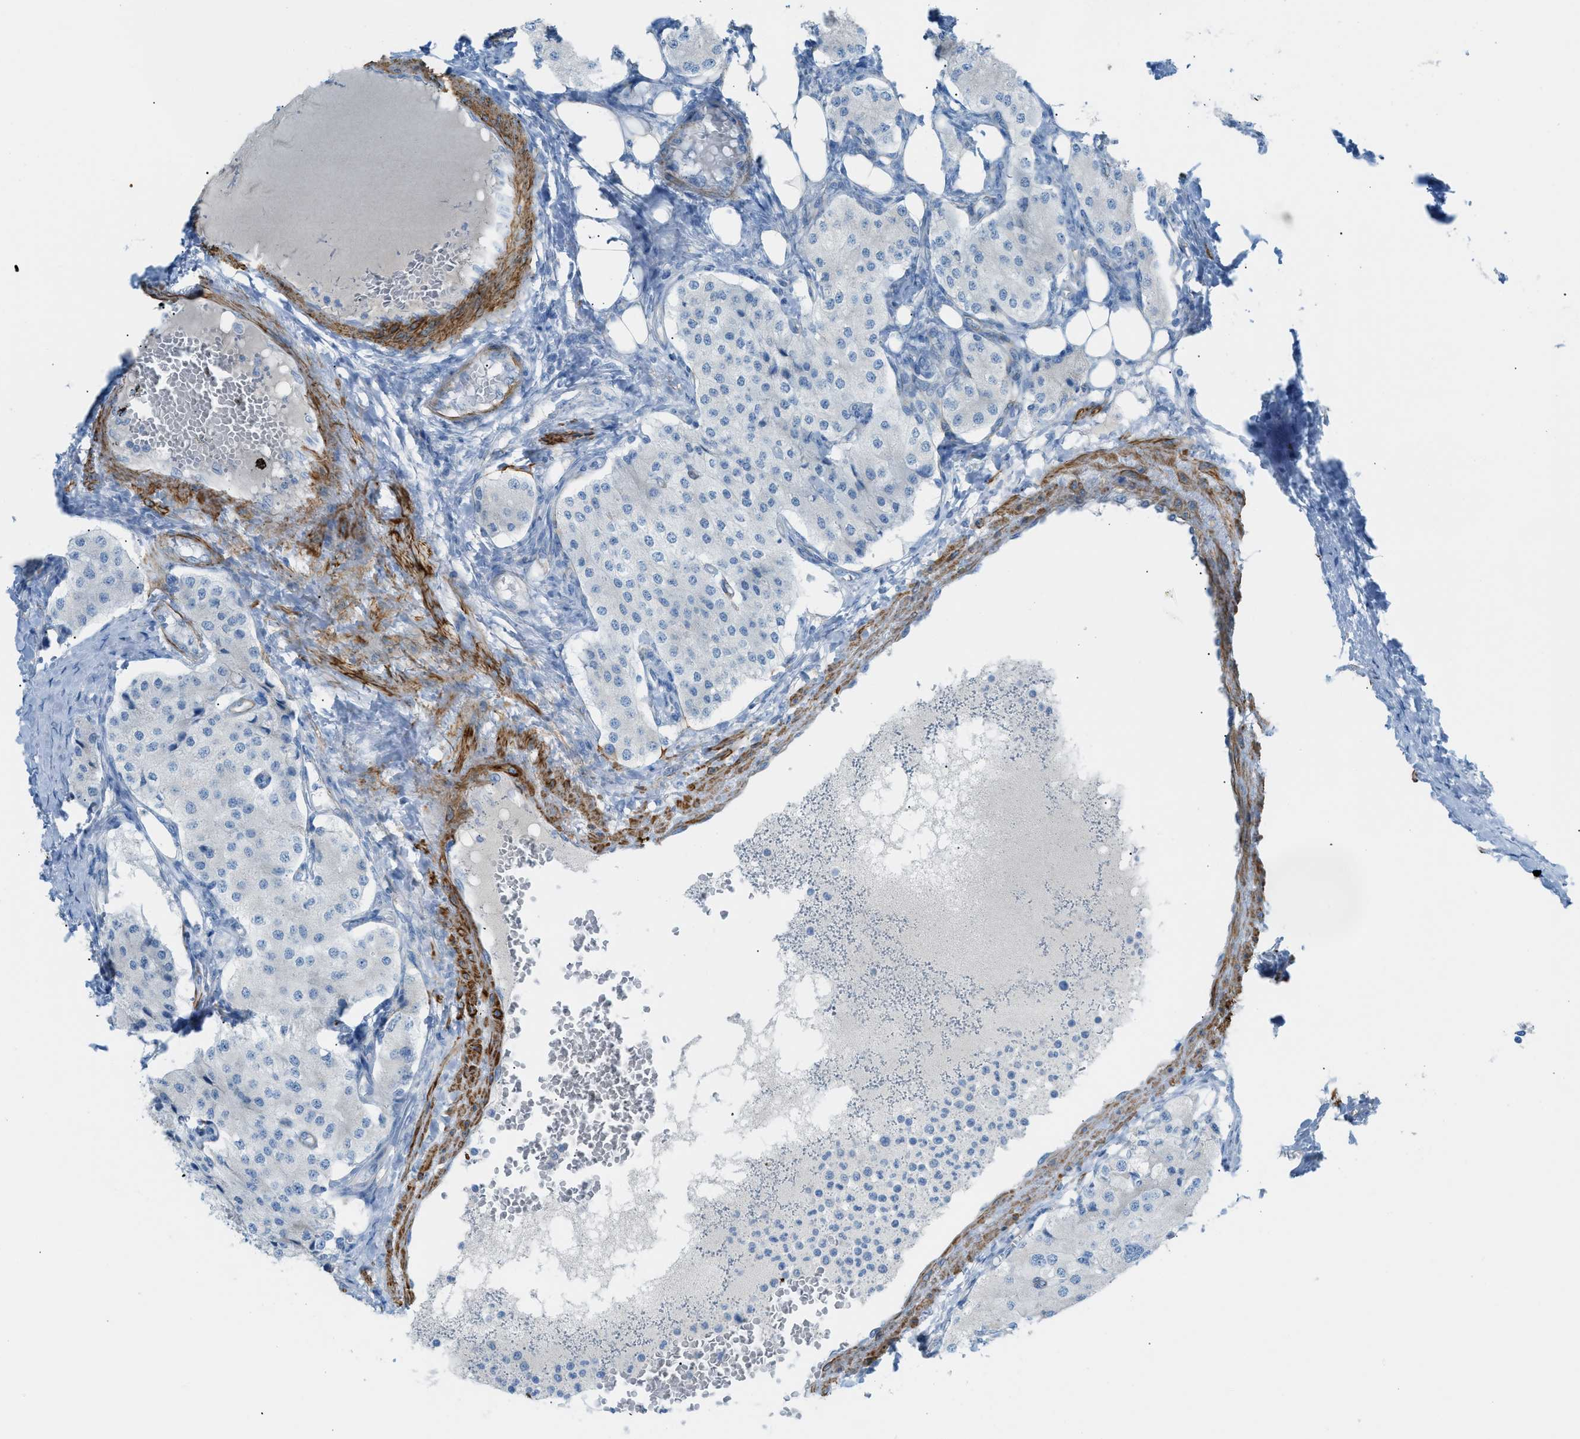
{"staining": {"intensity": "negative", "quantity": "none", "location": "none"}, "tissue": "carcinoid", "cell_type": "Tumor cells", "image_type": "cancer", "snomed": [{"axis": "morphology", "description": "Carcinoid, malignant, NOS"}, {"axis": "topography", "description": "Colon"}], "caption": "IHC of carcinoid shows no positivity in tumor cells.", "gene": "MYH11", "patient": {"sex": "female", "age": 52}}